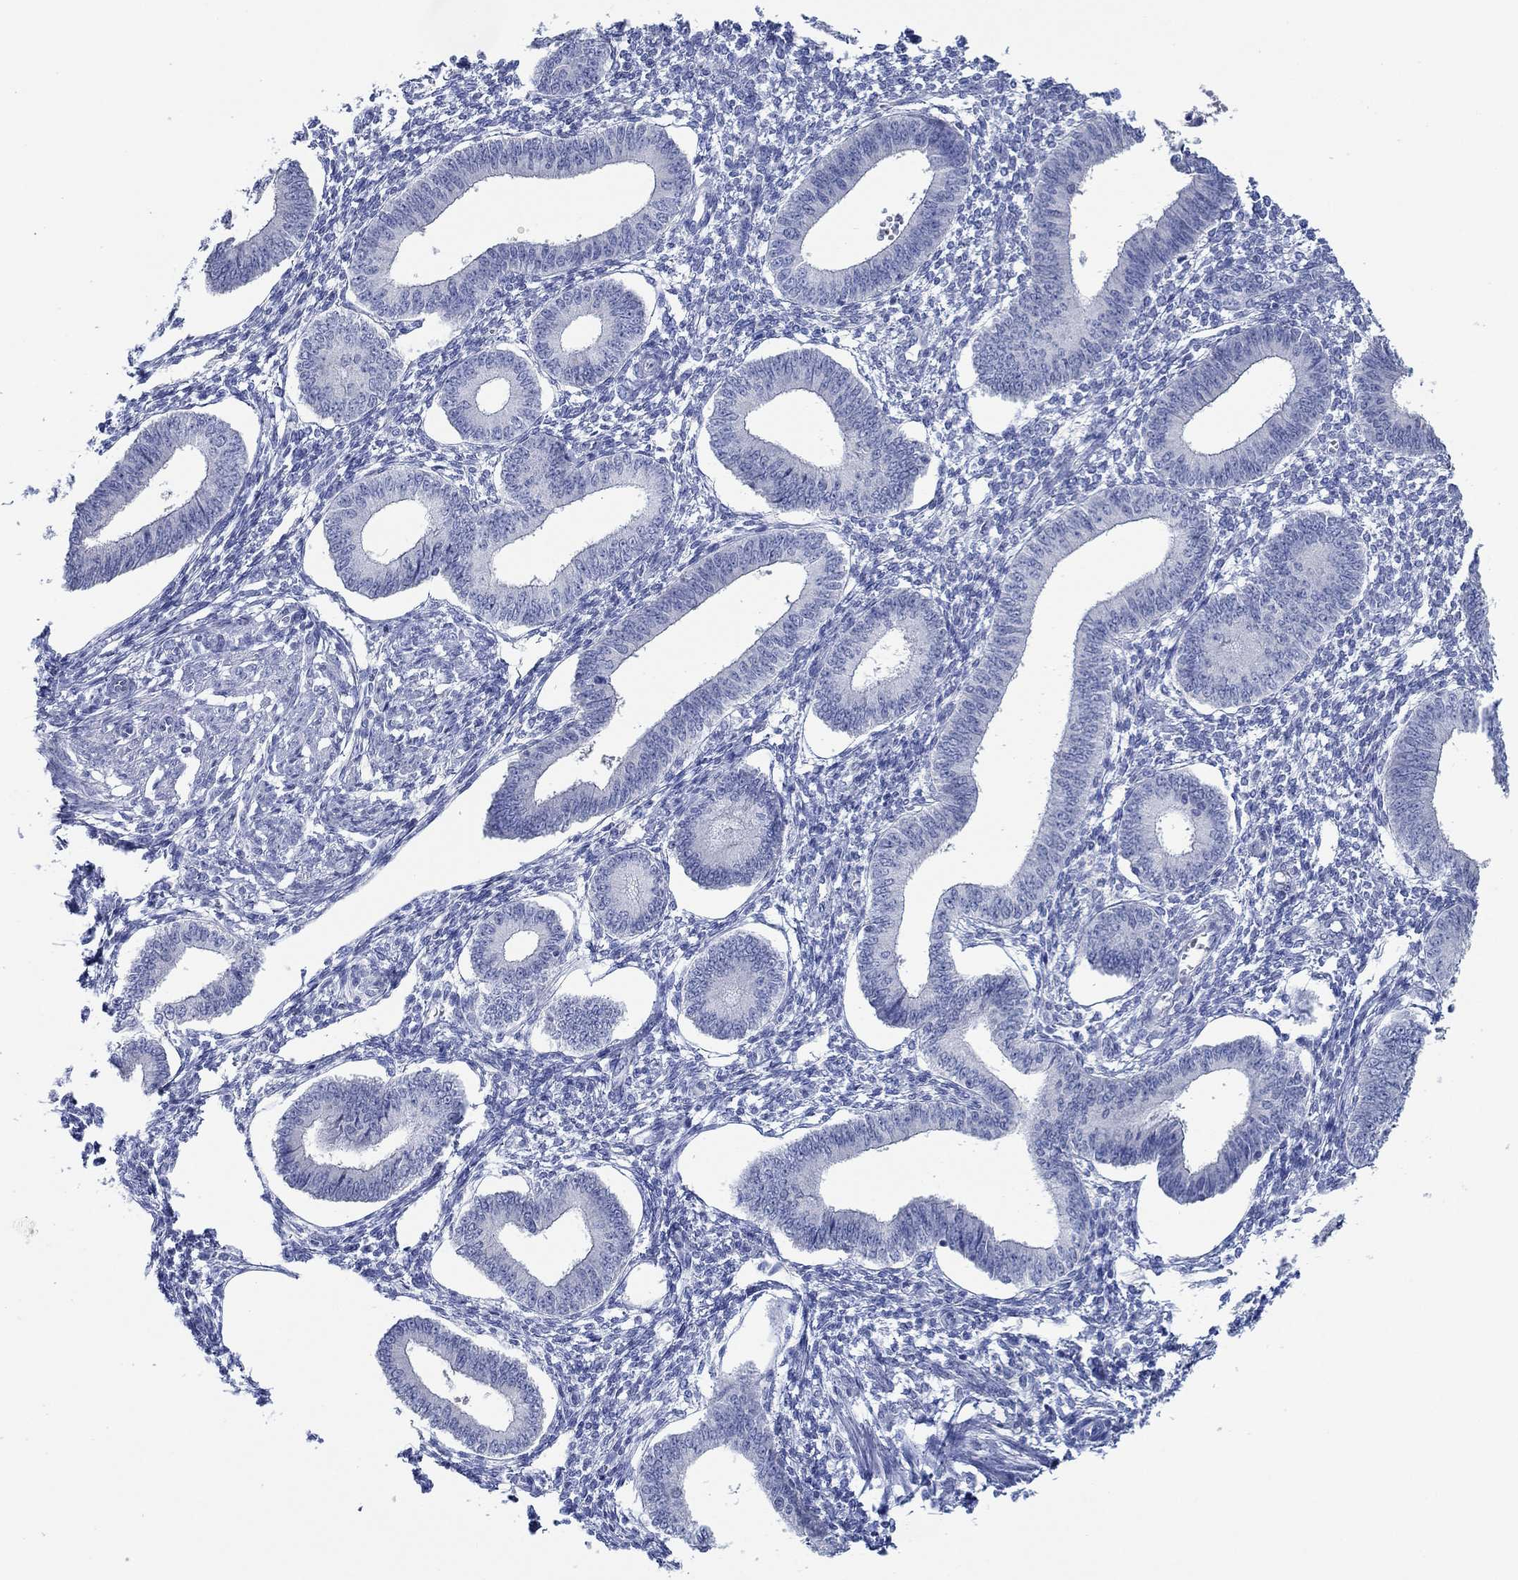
{"staining": {"intensity": "negative", "quantity": "none", "location": "none"}, "tissue": "endometrium", "cell_type": "Cells in endometrial stroma", "image_type": "normal", "snomed": [{"axis": "morphology", "description": "Normal tissue, NOS"}, {"axis": "topography", "description": "Endometrium"}], "caption": "Immunohistochemical staining of unremarkable endometrium exhibits no significant expression in cells in endometrial stroma. (DAB (3,3'-diaminobenzidine) immunohistochemistry (IHC), high magnification).", "gene": "TOMM20L", "patient": {"sex": "female", "age": 42}}